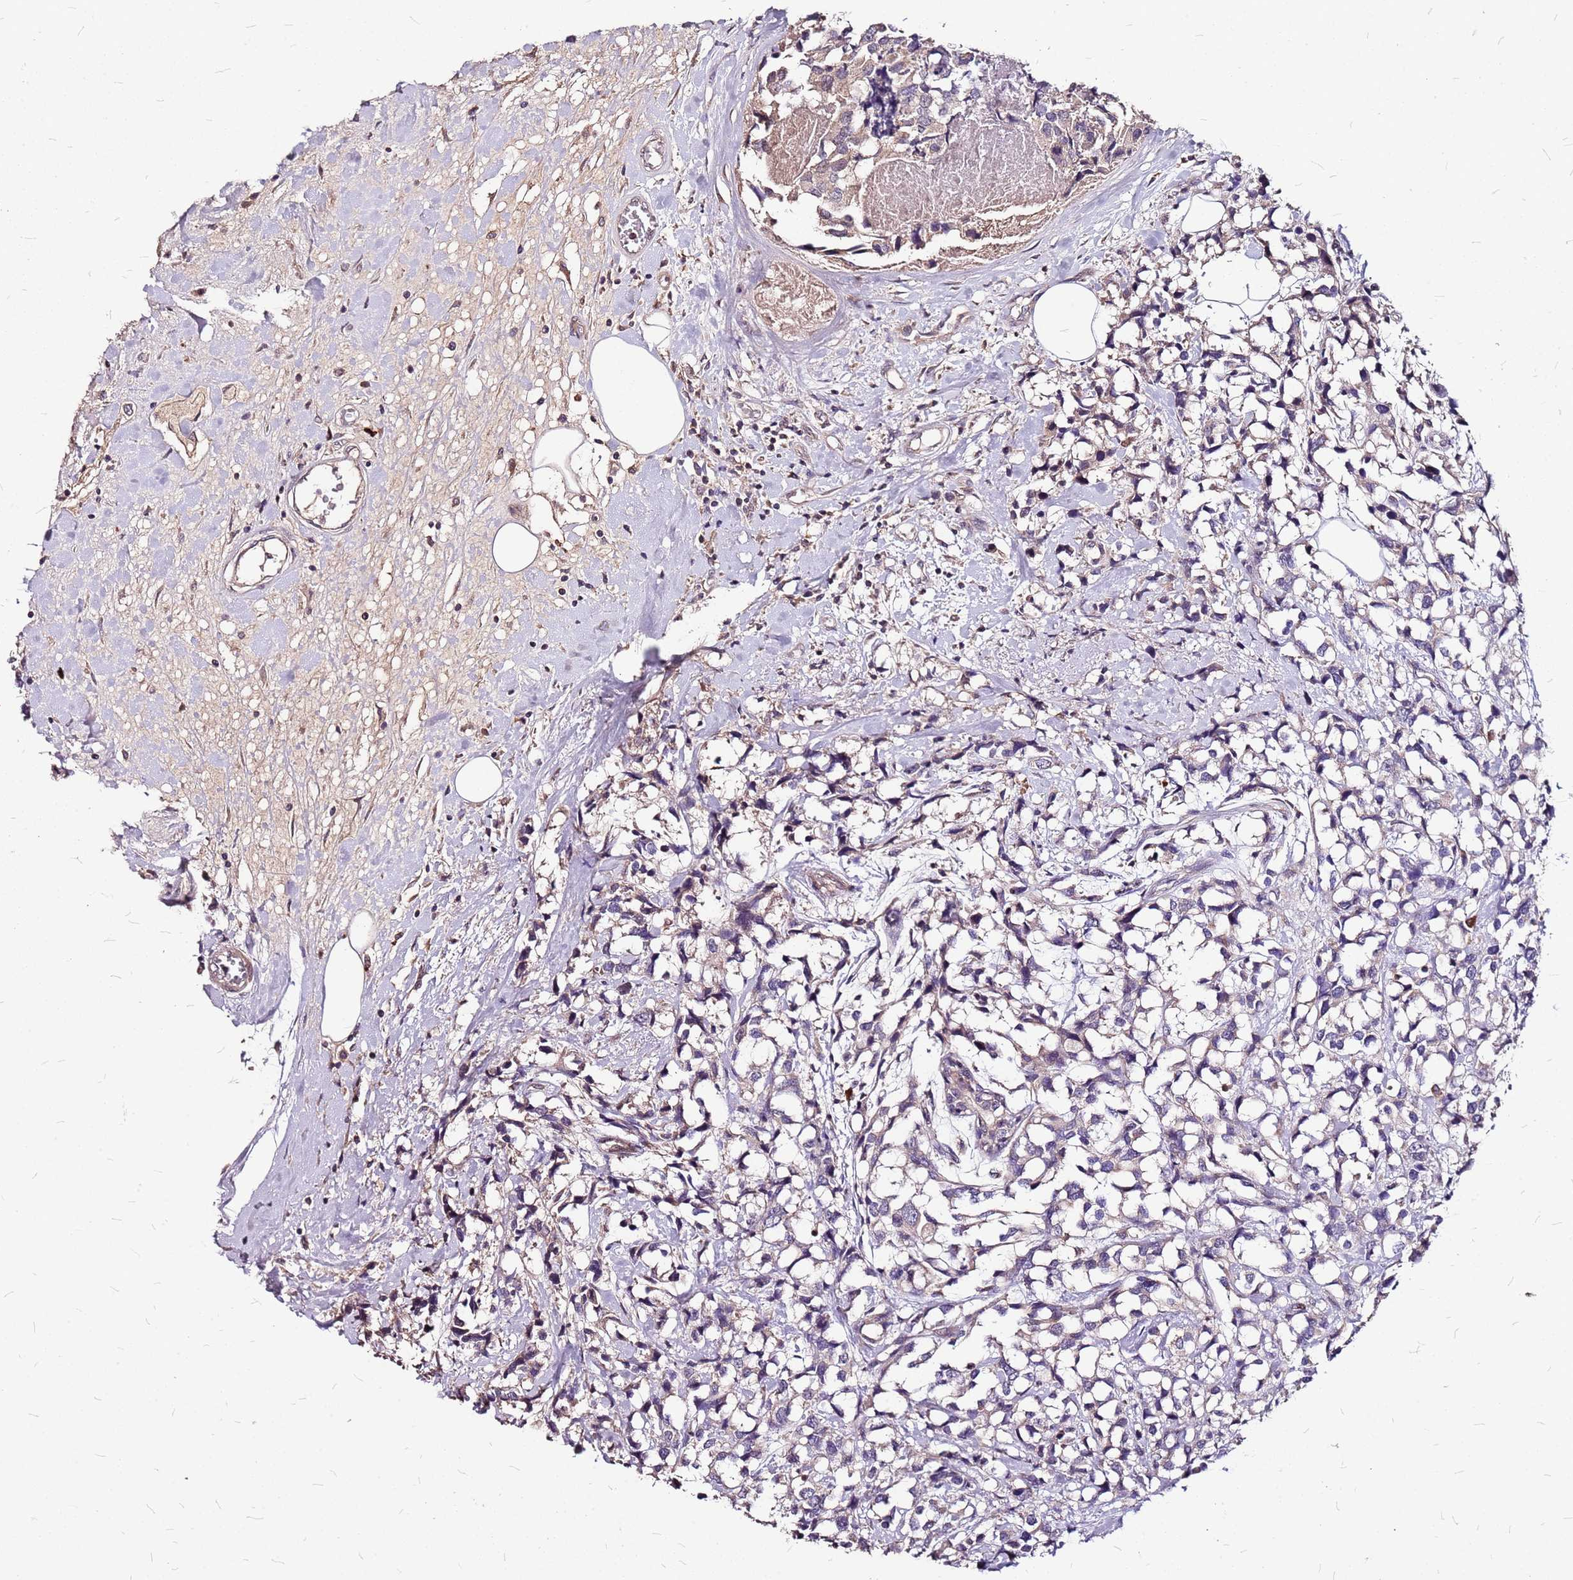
{"staining": {"intensity": "weak", "quantity": "25%-75%", "location": "cytoplasmic/membranous"}, "tissue": "breast cancer", "cell_type": "Tumor cells", "image_type": "cancer", "snomed": [{"axis": "morphology", "description": "Lobular carcinoma"}, {"axis": "topography", "description": "Breast"}], "caption": "A low amount of weak cytoplasmic/membranous expression is present in approximately 25%-75% of tumor cells in lobular carcinoma (breast) tissue. (brown staining indicates protein expression, while blue staining denotes nuclei).", "gene": "DCDC2C", "patient": {"sex": "female", "age": 59}}